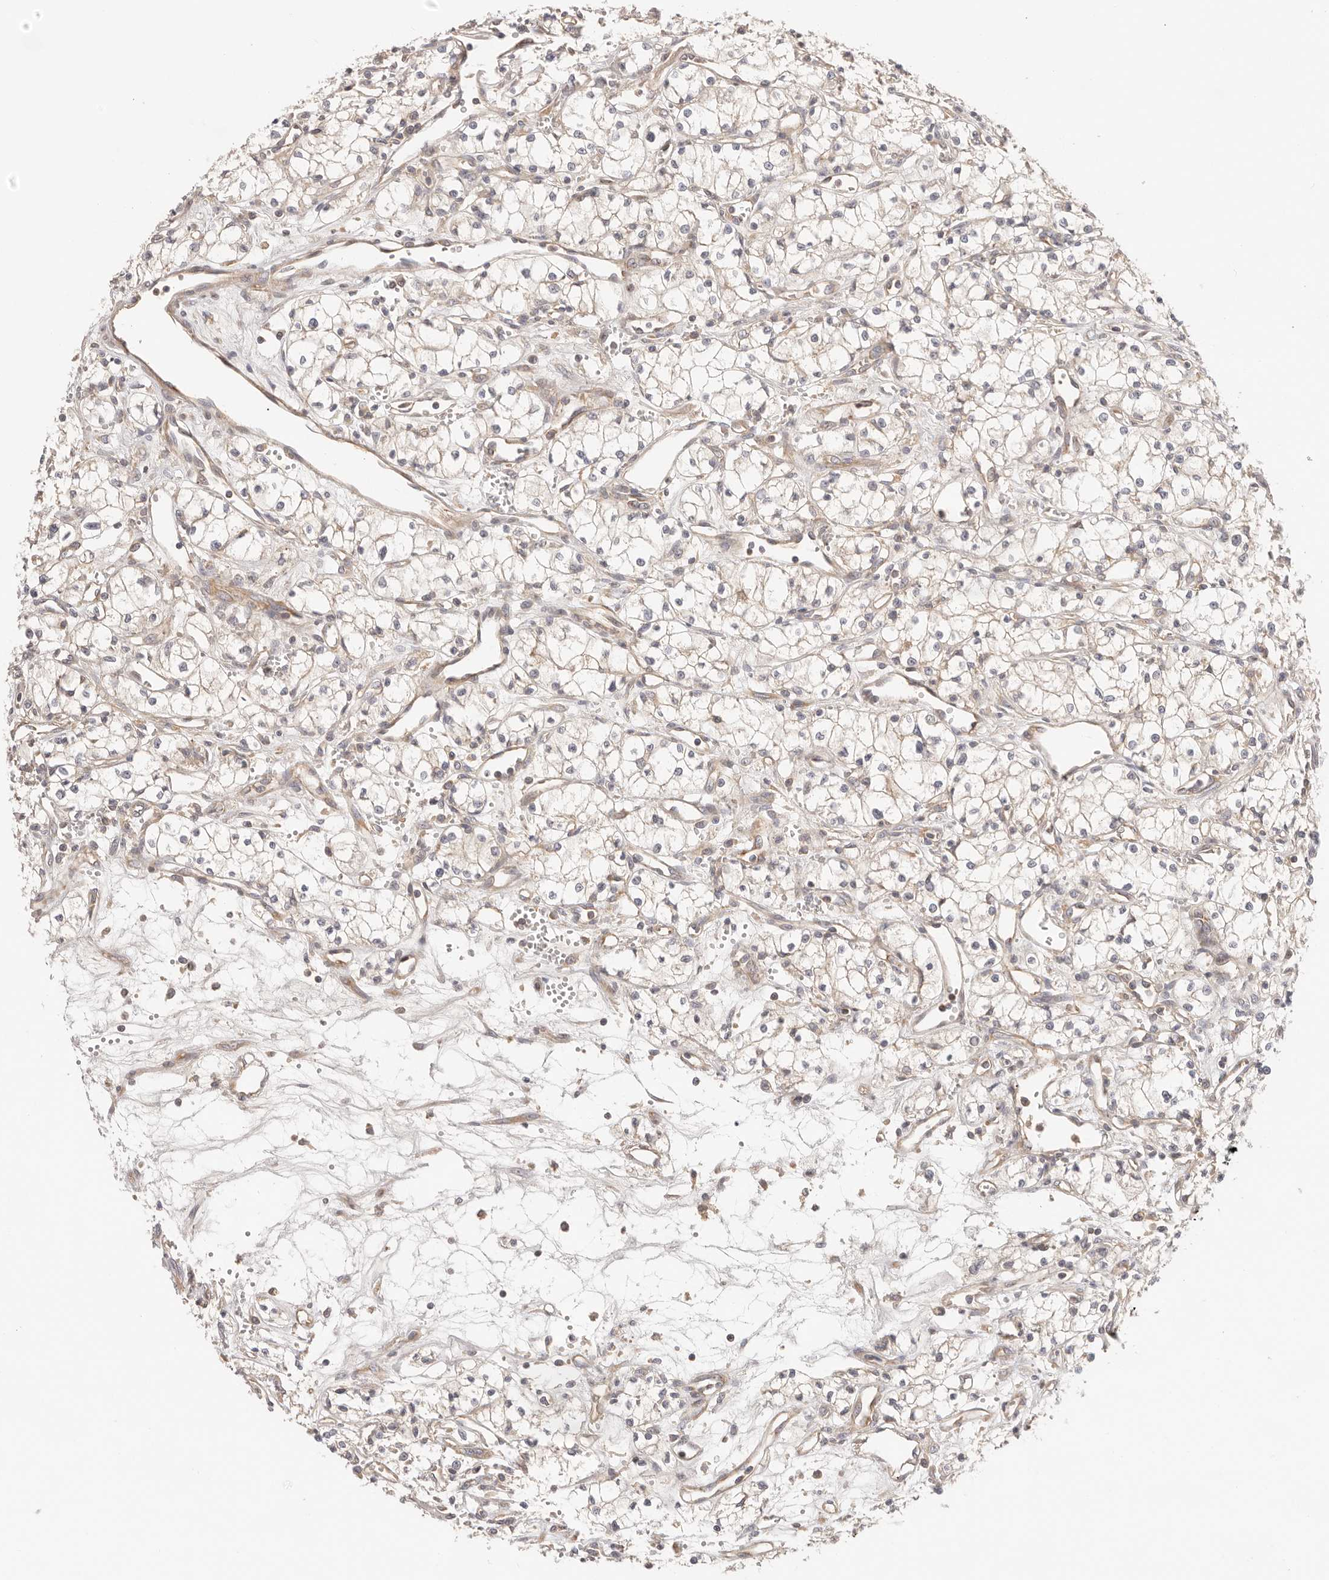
{"staining": {"intensity": "moderate", "quantity": "<25%", "location": "cytoplasmic/membranous"}, "tissue": "renal cancer", "cell_type": "Tumor cells", "image_type": "cancer", "snomed": [{"axis": "morphology", "description": "Adenocarcinoma, NOS"}, {"axis": "topography", "description": "Kidney"}], "caption": "Immunohistochemistry (IHC) staining of renal cancer, which reveals low levels of moderate cytoplasmic/membranous staining in approximately <25% of tumor cells indicating moderate cytoplasmic/membranous protein expression. The staining was performed using DAB (brown) for protein detection and nuclei were counterstained in hematoxylin (blue).", "gene": "KCMF1", "patient": {"sex": "male", "age": 59}}